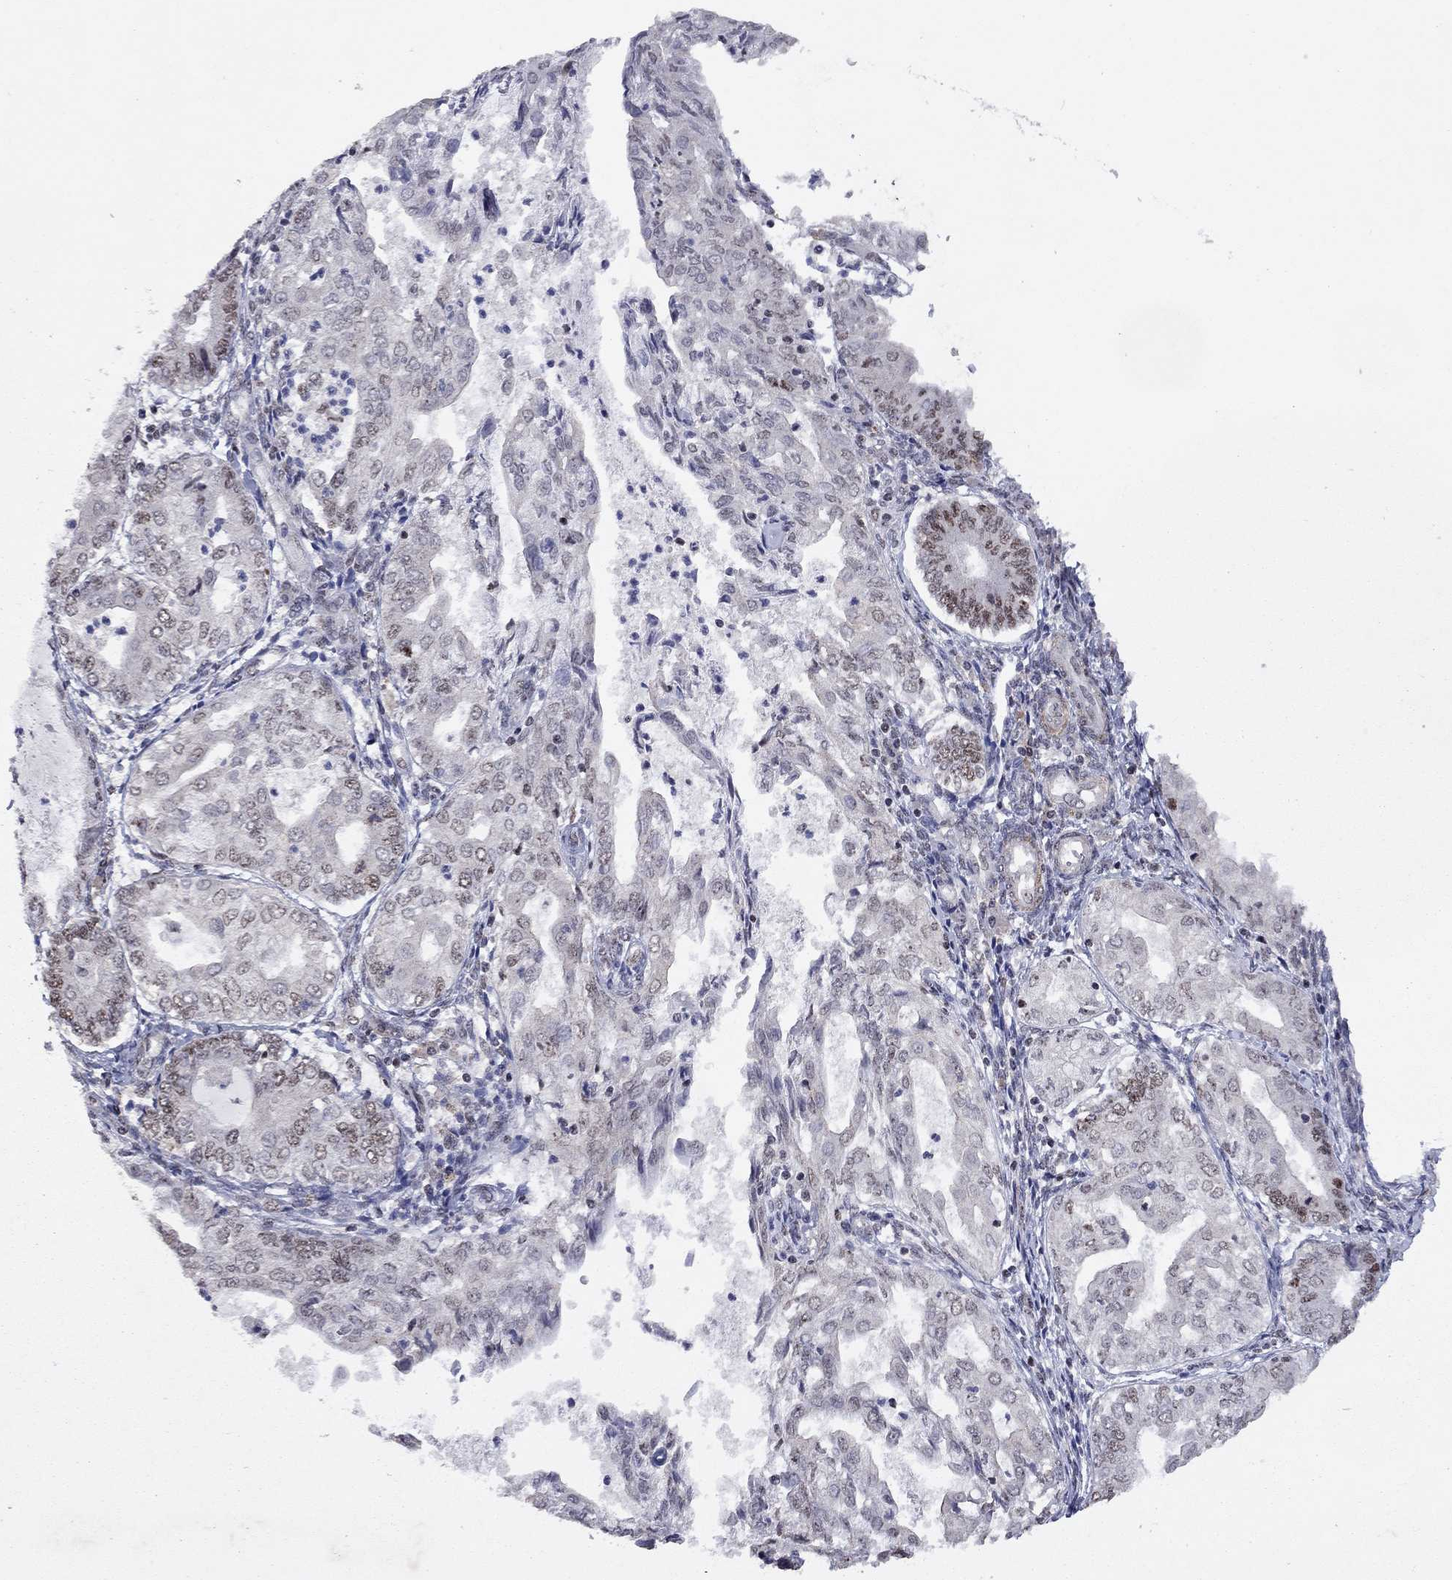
{"staining": {"intensity": "moderate", "quantity": "<25%", "location": "nuclear"}, "tissue": "endometrial cancer", "cell_type": "Tumor cells", "image_type": "cancer", "snomed": [{"axis": "morphology", "description": "Adenocarcinoma, NOS"}, {"axis": "topography", "description": "Endometrium"}], "caption": "Endometrial cancer was stained to show a protein in brown. There is low levels of moderate nuclear staining in about <25% of tumor cells.", "gene": "SPOUT1", "patient": {"sex": "female", "age": 68}}